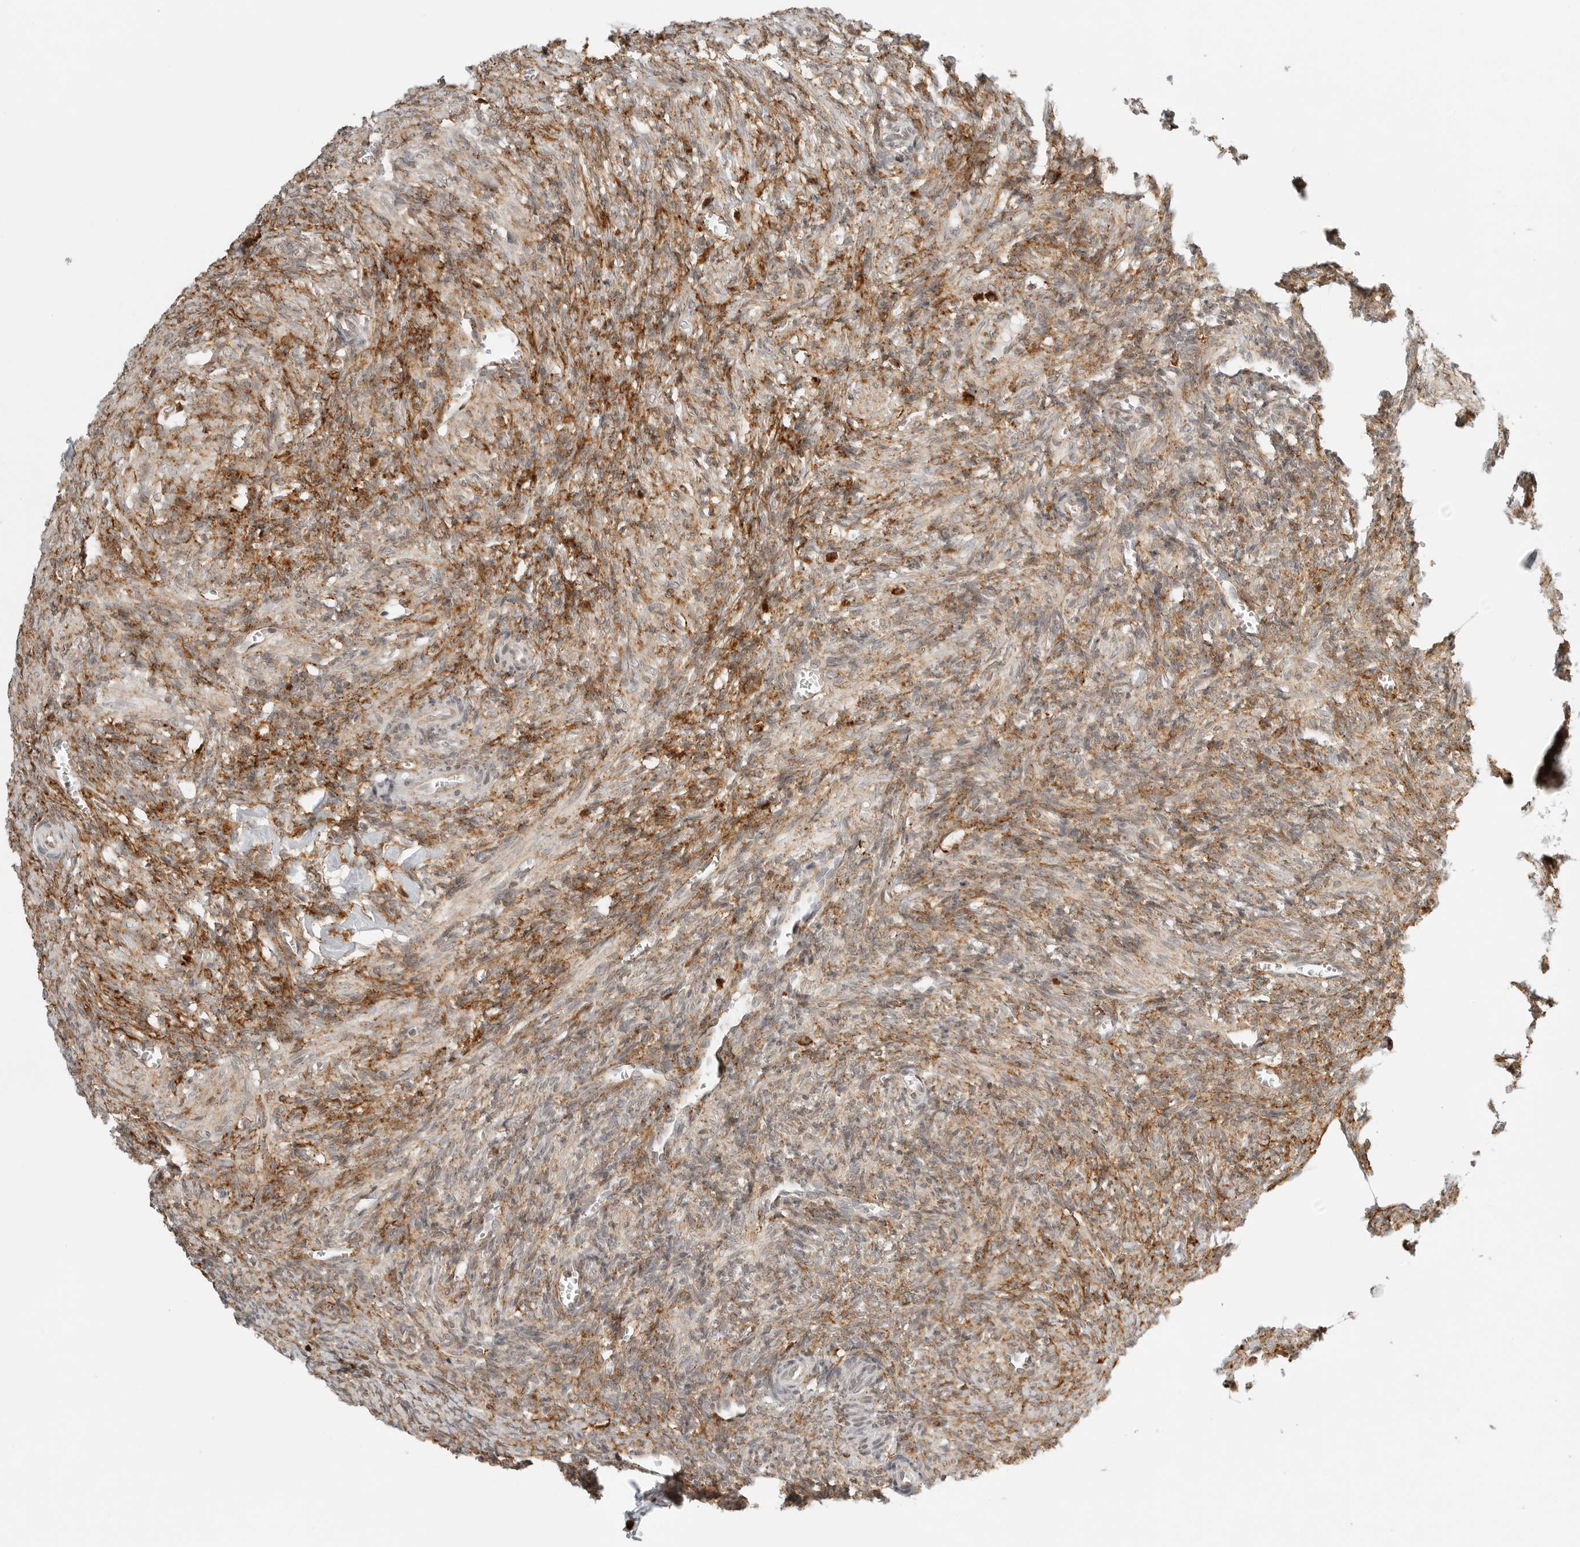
{"staining": {"intensity": "moderate", "quantity": ">75%", "location": "cytoplasmic/membranous"}, "tissue": "ovary", "cell_type": "Ovarian stroma cells", "image_type": "normal", "snomed": [{"axis": "morphology", "description": "Normal tissue, NOS"}, {"axis": "topography", "description": "Ovary"}], "caption": "Immunohistochemical staining of benign human ovary reveals >75% levels of moderate cytoplasmic/membranous protein staining in approximately >75% of ovarian stroma cells.", "gene": "IDUA", "patient": {"sex": "female", "age": 27}}